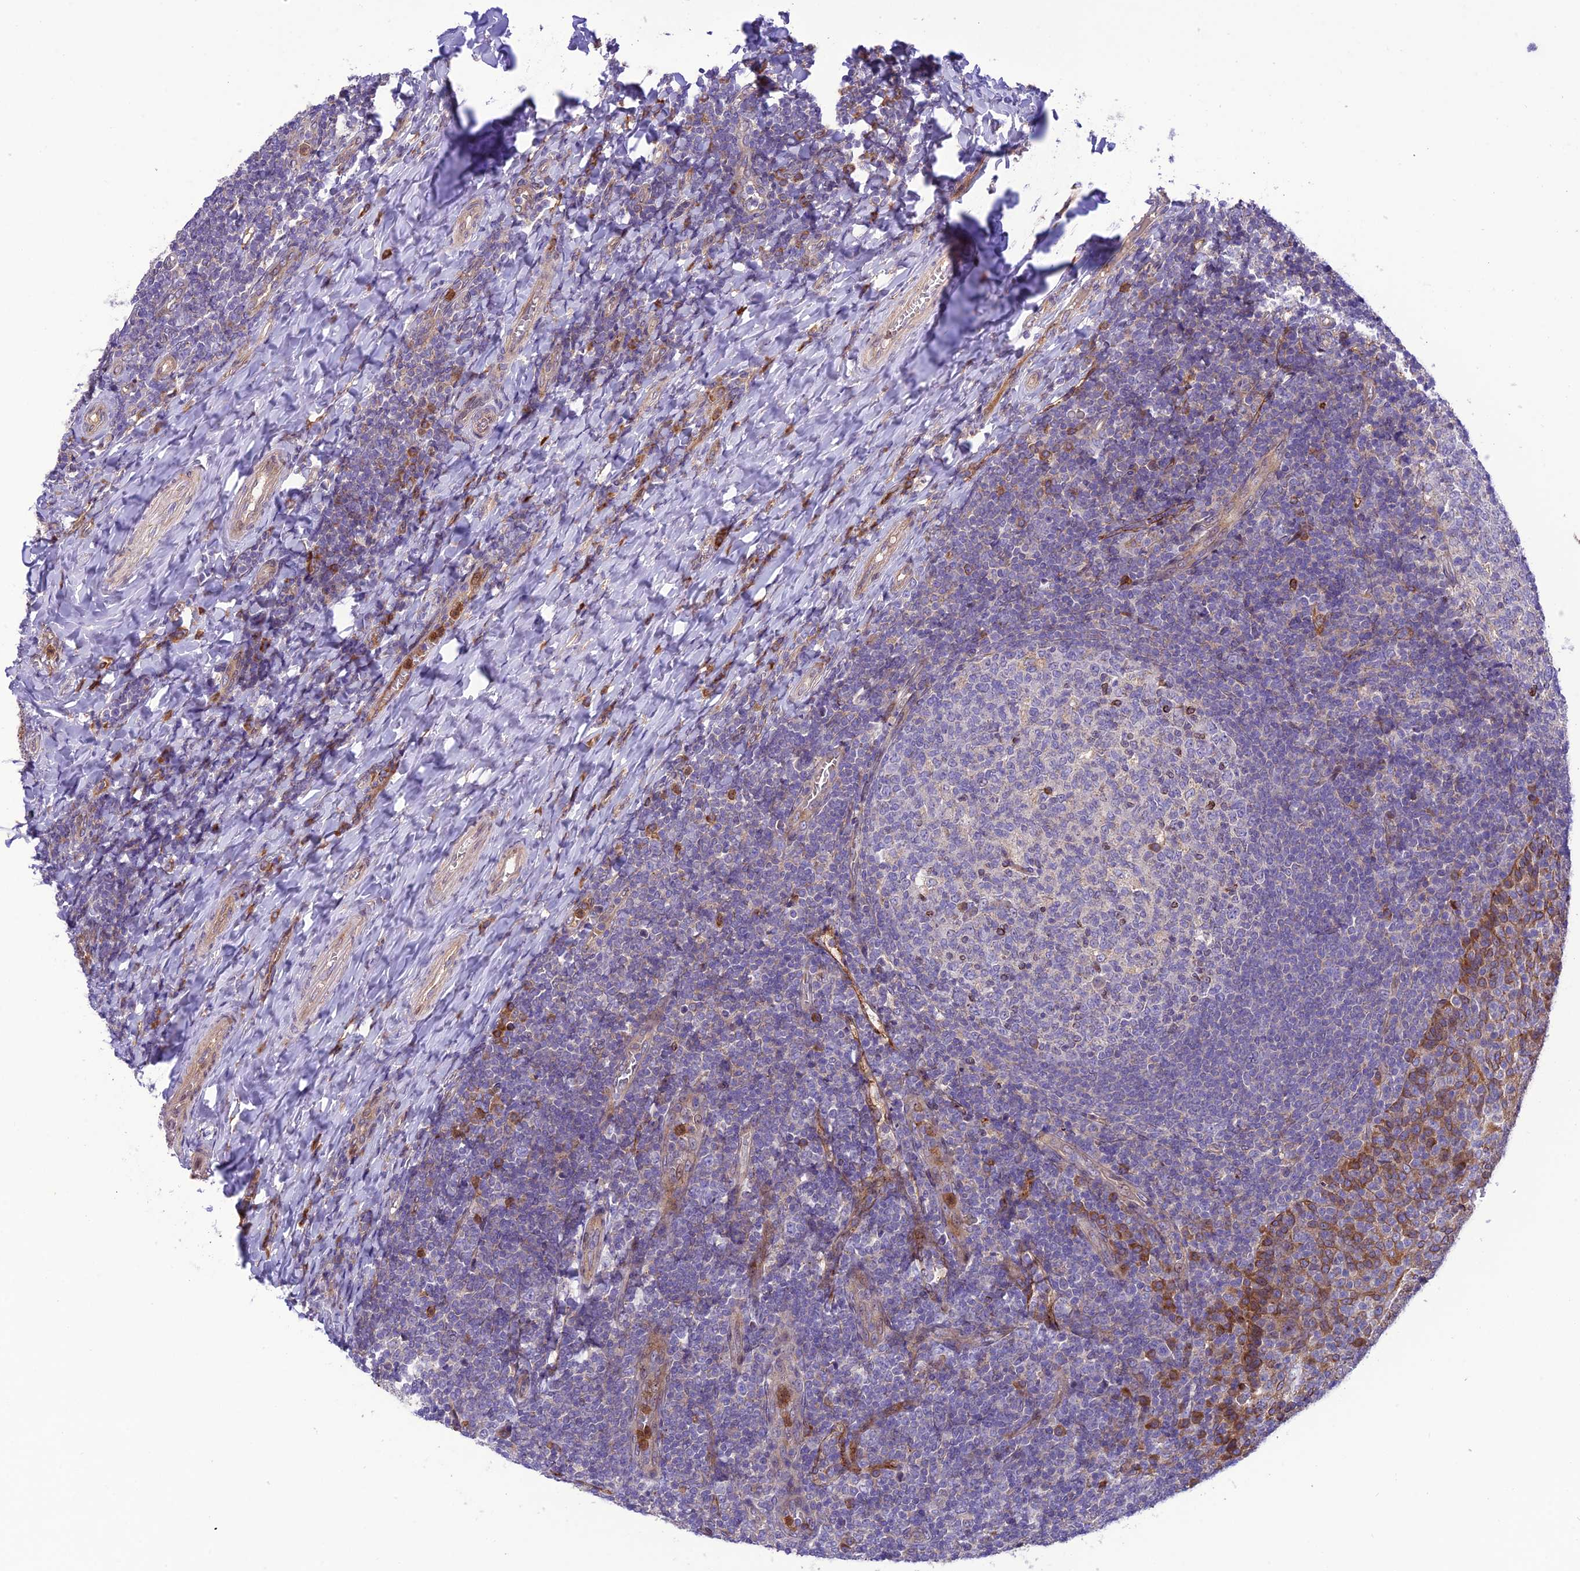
{"staining": {"intensity": "moderate", "quantity": "<25%", "location": "cytoplasmic/membranous"}, "tissue": "tonsil", "cell_type": "Germinal center cells", "image_type": "normal", "snomed": [{"axis": "morphology", "description": "Normal tissue, NOS"}, {"axis": "topography", "description": "Tonsil"}], "caption": "Protein staining by immunohistochemistry (IHC) exhibits moderate cytoplasmic/membranous staining in approximately <25% of germinal center cells in benign tonsil. (DAB (3,3'-diaminobenzidine) = brown stain, brightfield microscopy at high magnification).", "gene": "JMY", "patient": {"sex": "female", "age": 19}}